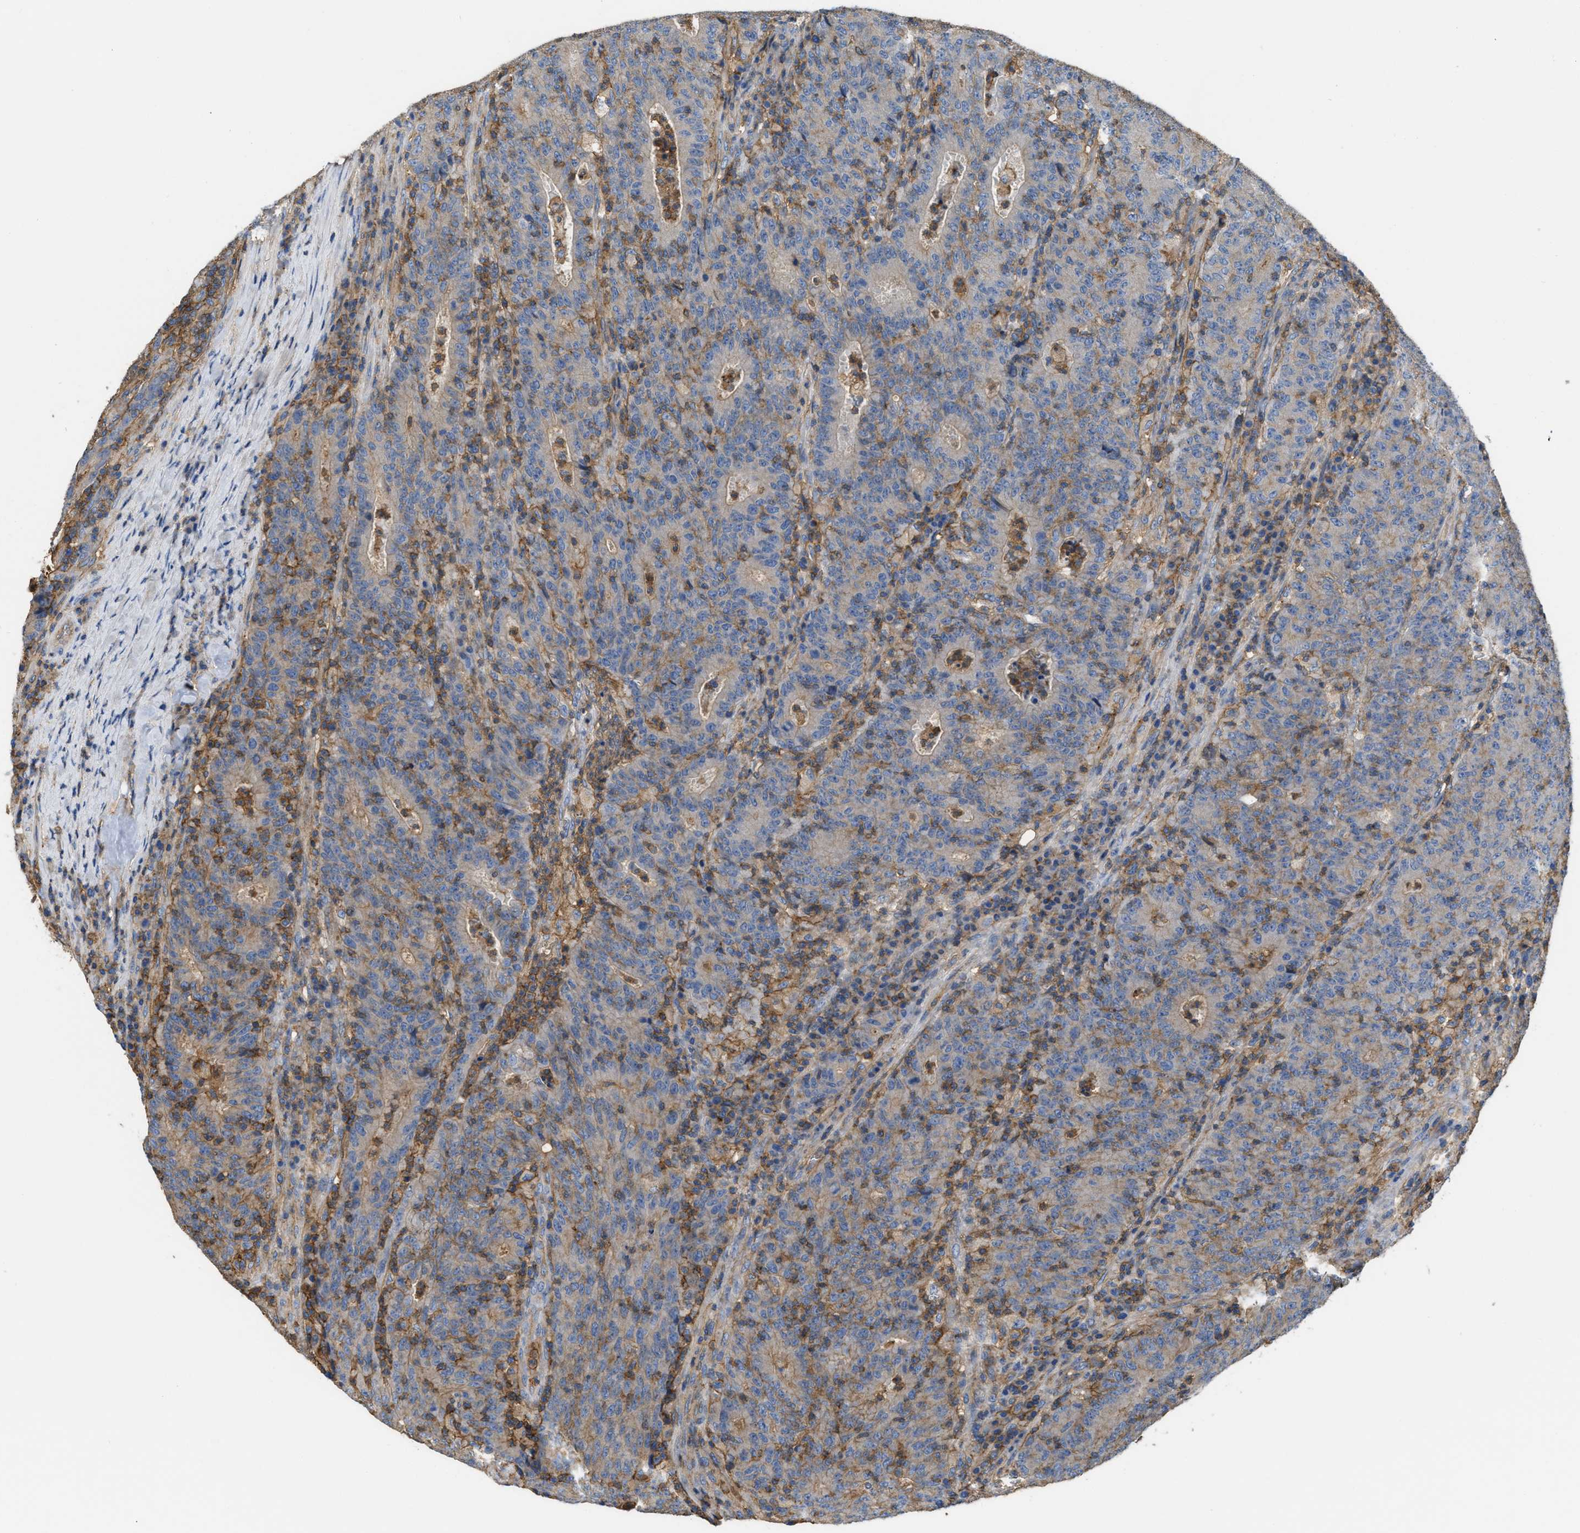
{"staining": {"intensity": "weak", "quantity": ">75%", "location": "cytoplasmic/membranous"}, "tissue": "colorectal cancer", "cell_type": "Tumor cells", "image_type": "cancer", "snomed": [{"axis": "morphology", "description": "Adenocarcinoma, NOS"}, {"axis": "topography", "description": "Colon"}], "caption": "Immunohistochemical staining of human colorectal adenocarcinoma exhibits low levels of weak cytoplasmic/membranous protein positivity in about >75% of tumor cells. The staining was performed using DAB to visualize the protein expression in brown, while the nuclei were stained in blue with hematoxylin (Magnification: 20x).", "gene": "GNB4", "patient": {"sex": "female", "age": 75}}